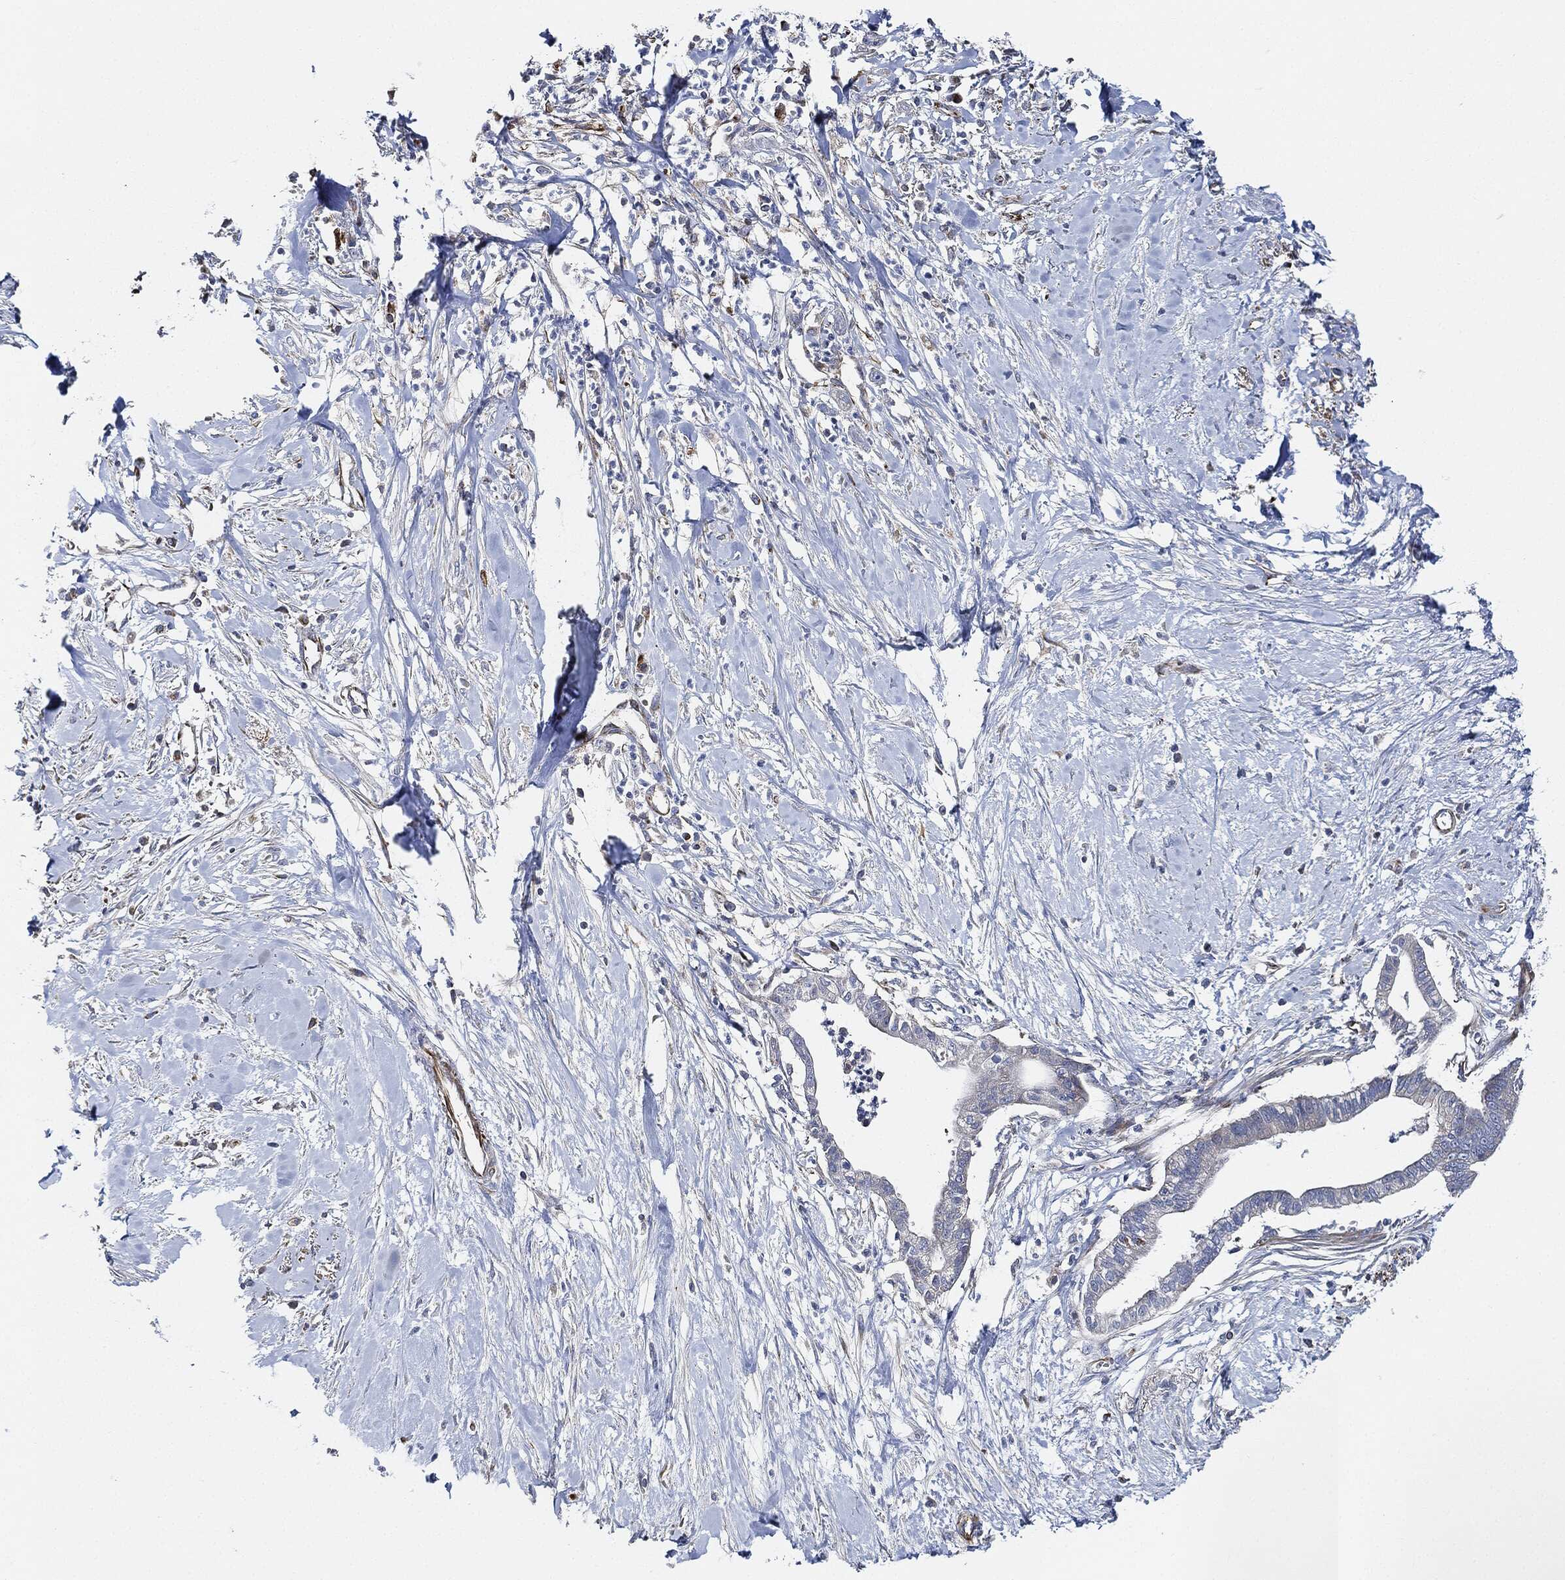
{"staining": {"intensity": "negative", "quantity": "none", "location": "none"}, "tissue": "pancreatic cancer", "cell_type": "Tumor cells", "image_type": "cancer", "snomed": [{"axis": "morphology", "description": "Normal tissue, NOS"}, {"axis": "morphology", "description": "Adenocarcinoma, NOS"}, {"axis": "topography", "description": "Pancreas"}], "caption": "Tumor cells show no significant positivity in pancreatic cancer (adenocarcinoma).", "gene": "THSD1", "patient": {"sex": "female", "age": 58}}